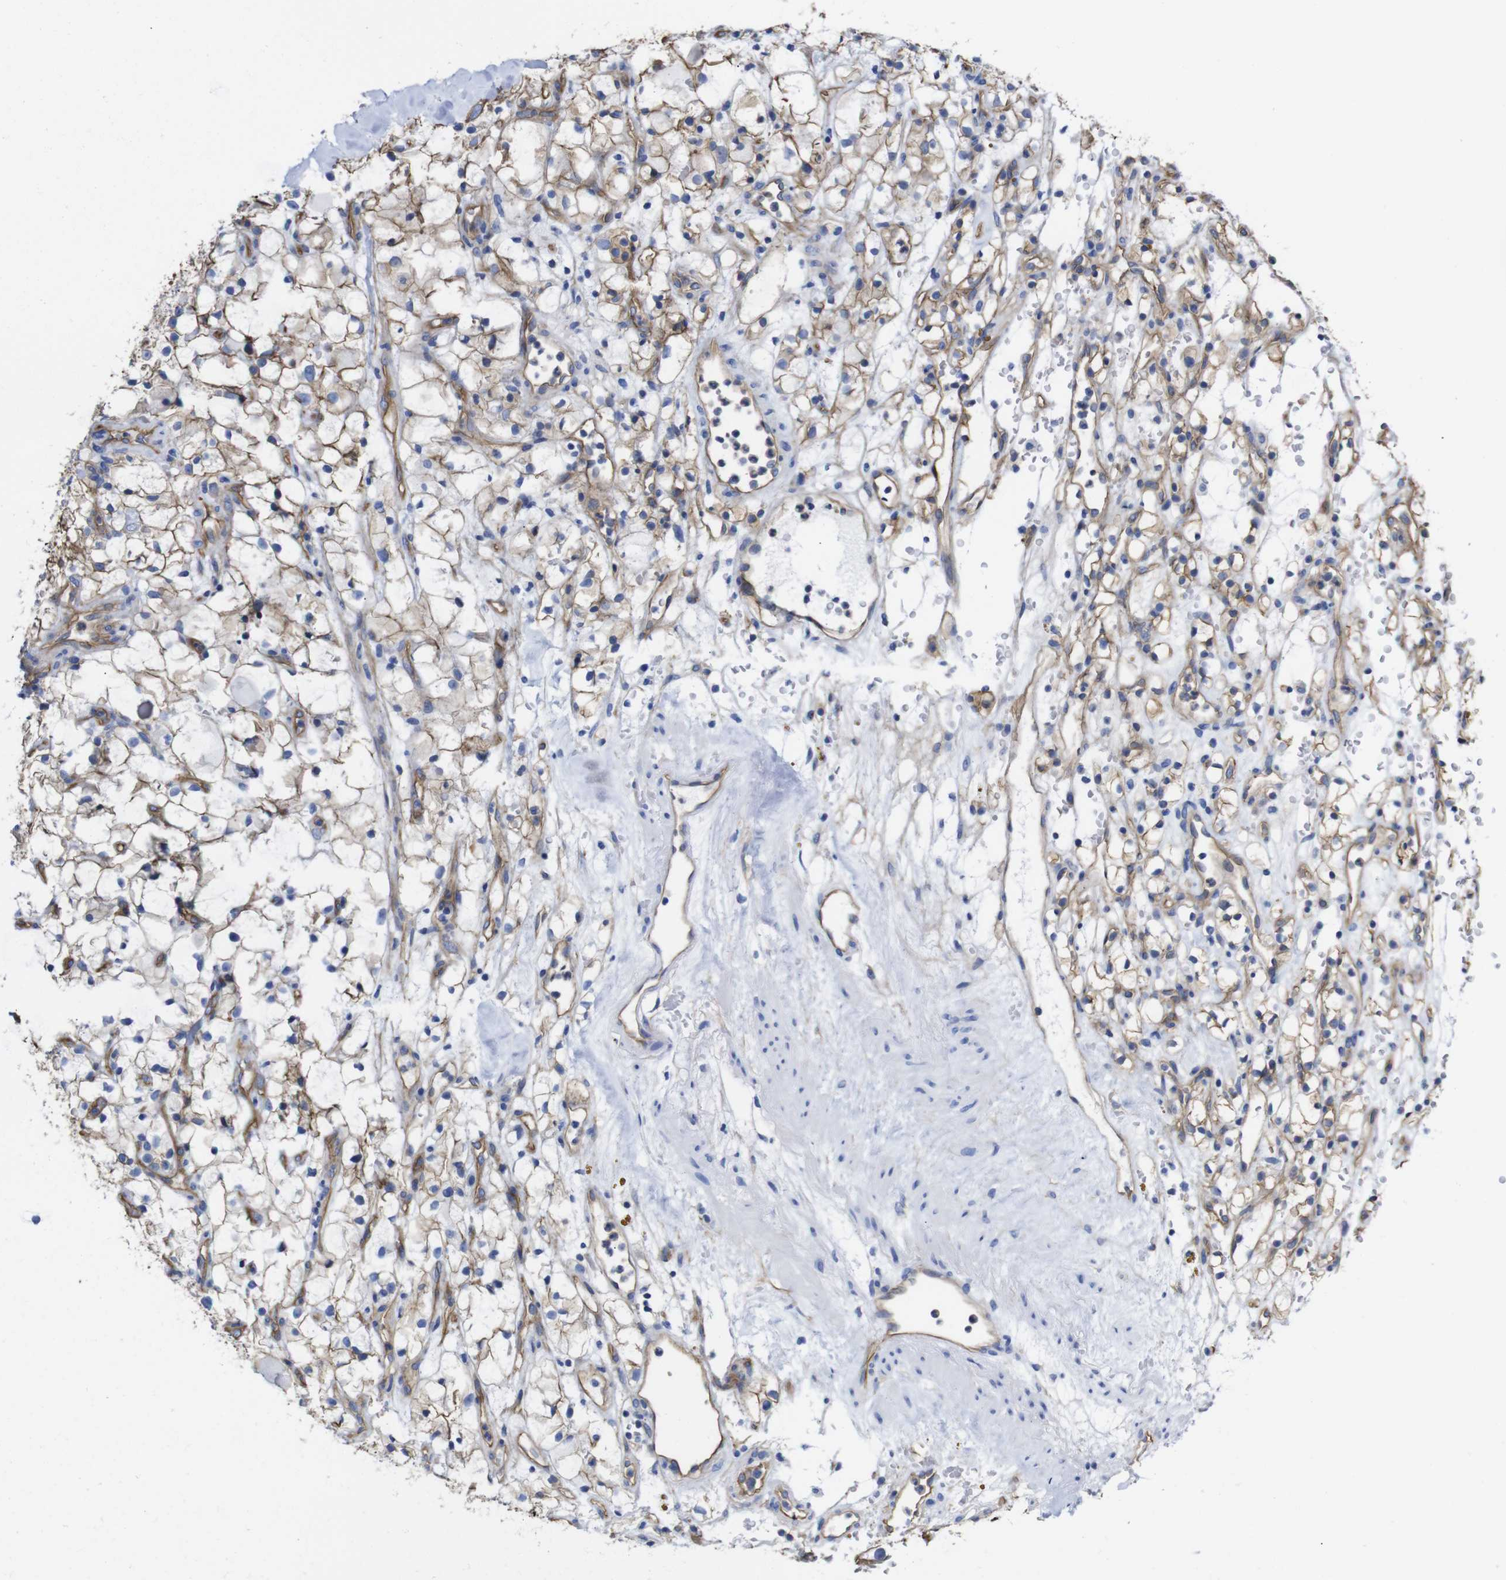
{"staining": {"intensity": "moderate", "quantity": ">75%", "location": "cytoplasmic/membranous"}, "tissue": "renal cancer", "cell_type": "Tumor cells", "image_type": "cancer", "snomed": [{"axis": "morphology", "description": "Adenocarcinoma, NOS"}, {"axis": "topography", "description": "Kidney"}], "caption": "Protein analysis of renal cancer tissue exhibits moderate cytoplasmic/membranous positivity in approximately >75% of tumor cells.", "gene": "SPTBN1", "patient": {"sex": "female", "age": 60}}